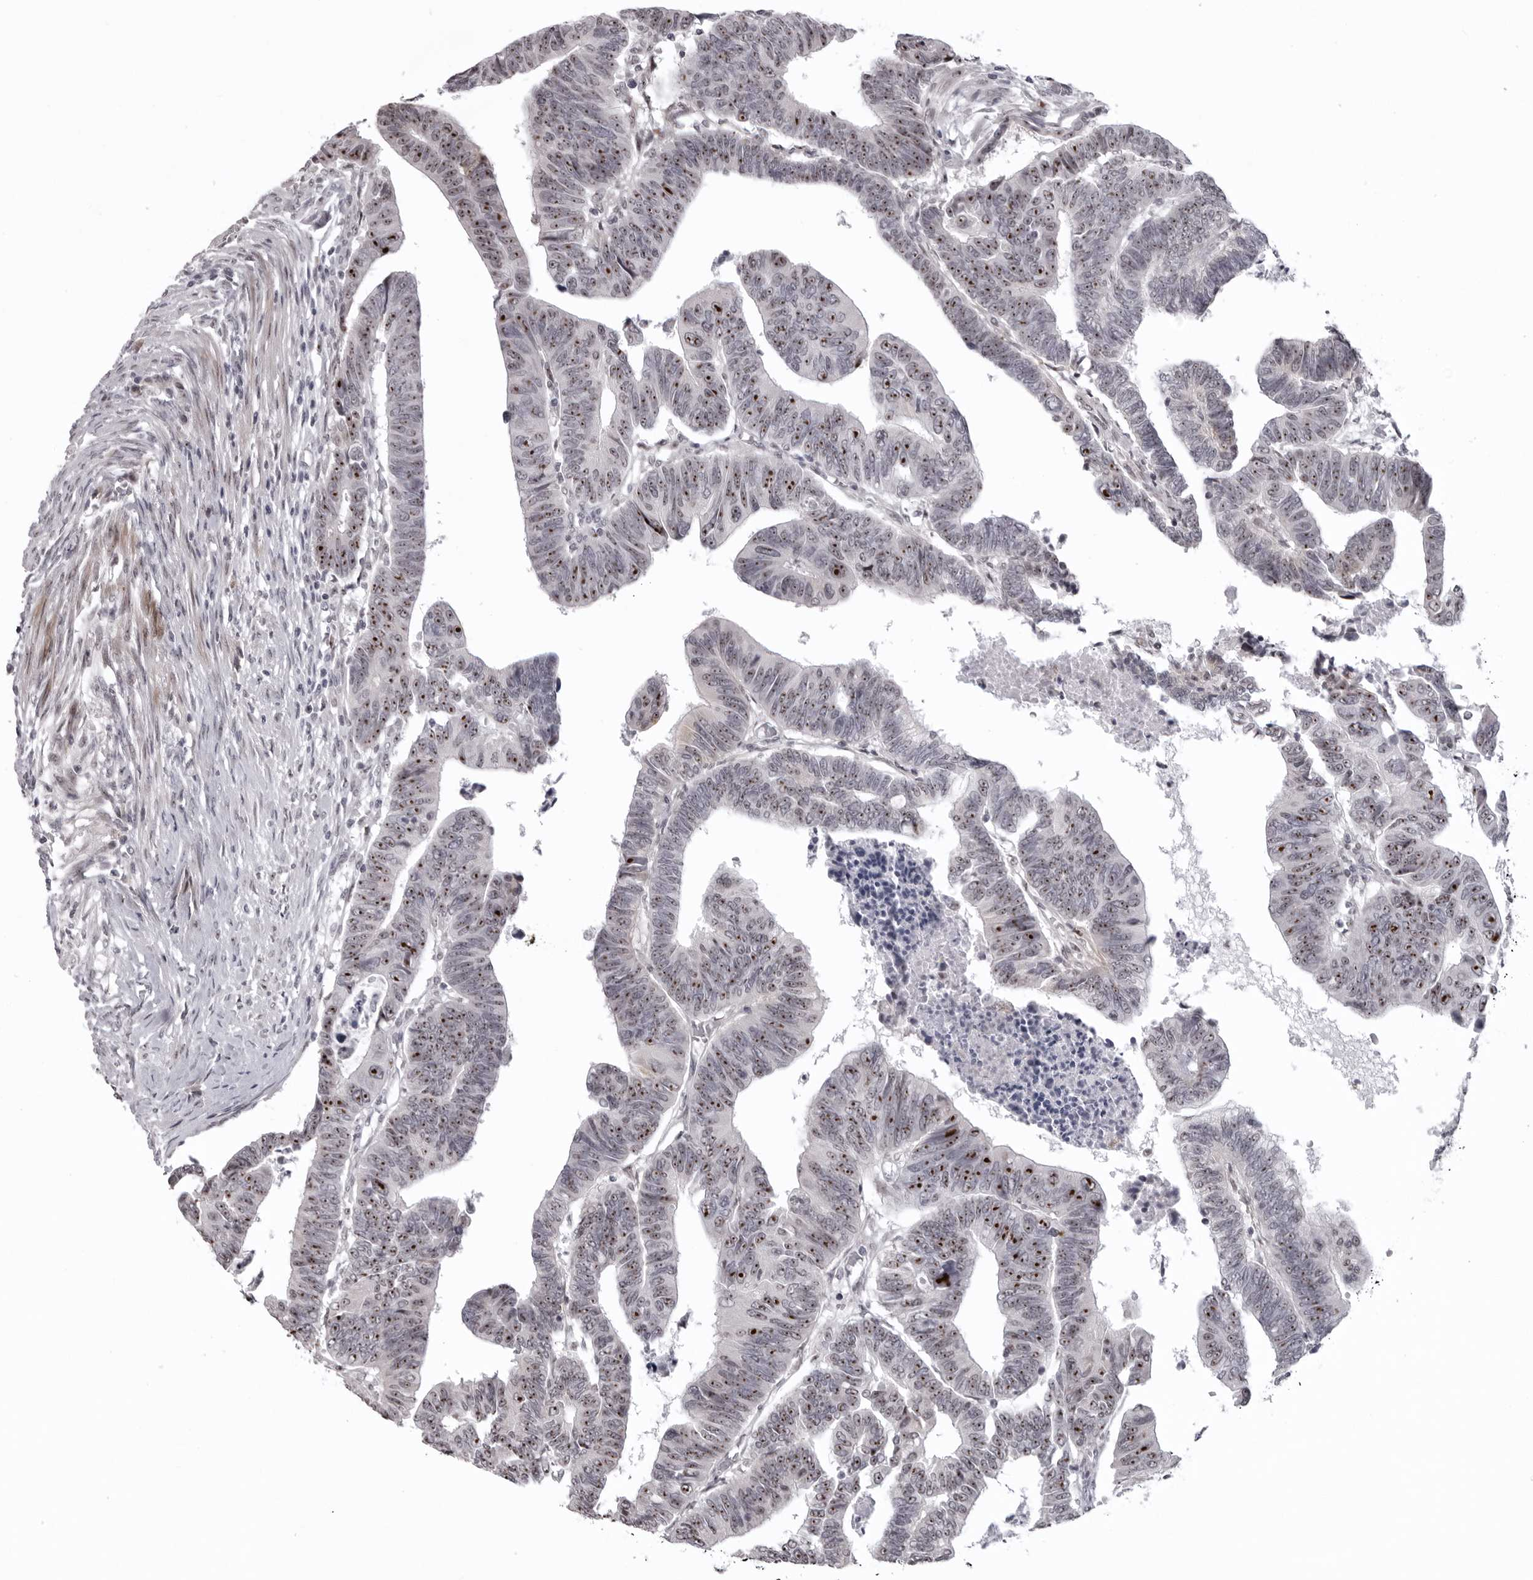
{"staining": {"intensity": "strong", "quantity": ">75%", "location": "nuclear"}, "tissue": "colorectal cancer", "cell_type": "Tumor cells", "image_type": "cancer", "snomed": [{"axis": "morphology", "description": "Adenocarcinoma, NOS"}, {"axis": "topography", "description": "Rectum"}], "caption": "This is an image of immunohistochemistry (IHC) staining of adenocarcinoma (colorectal), which shows strong staining in the nuclear of tumor cells.", "gene": "HELZ", "patient": {"sex": "female", "age": 65}}